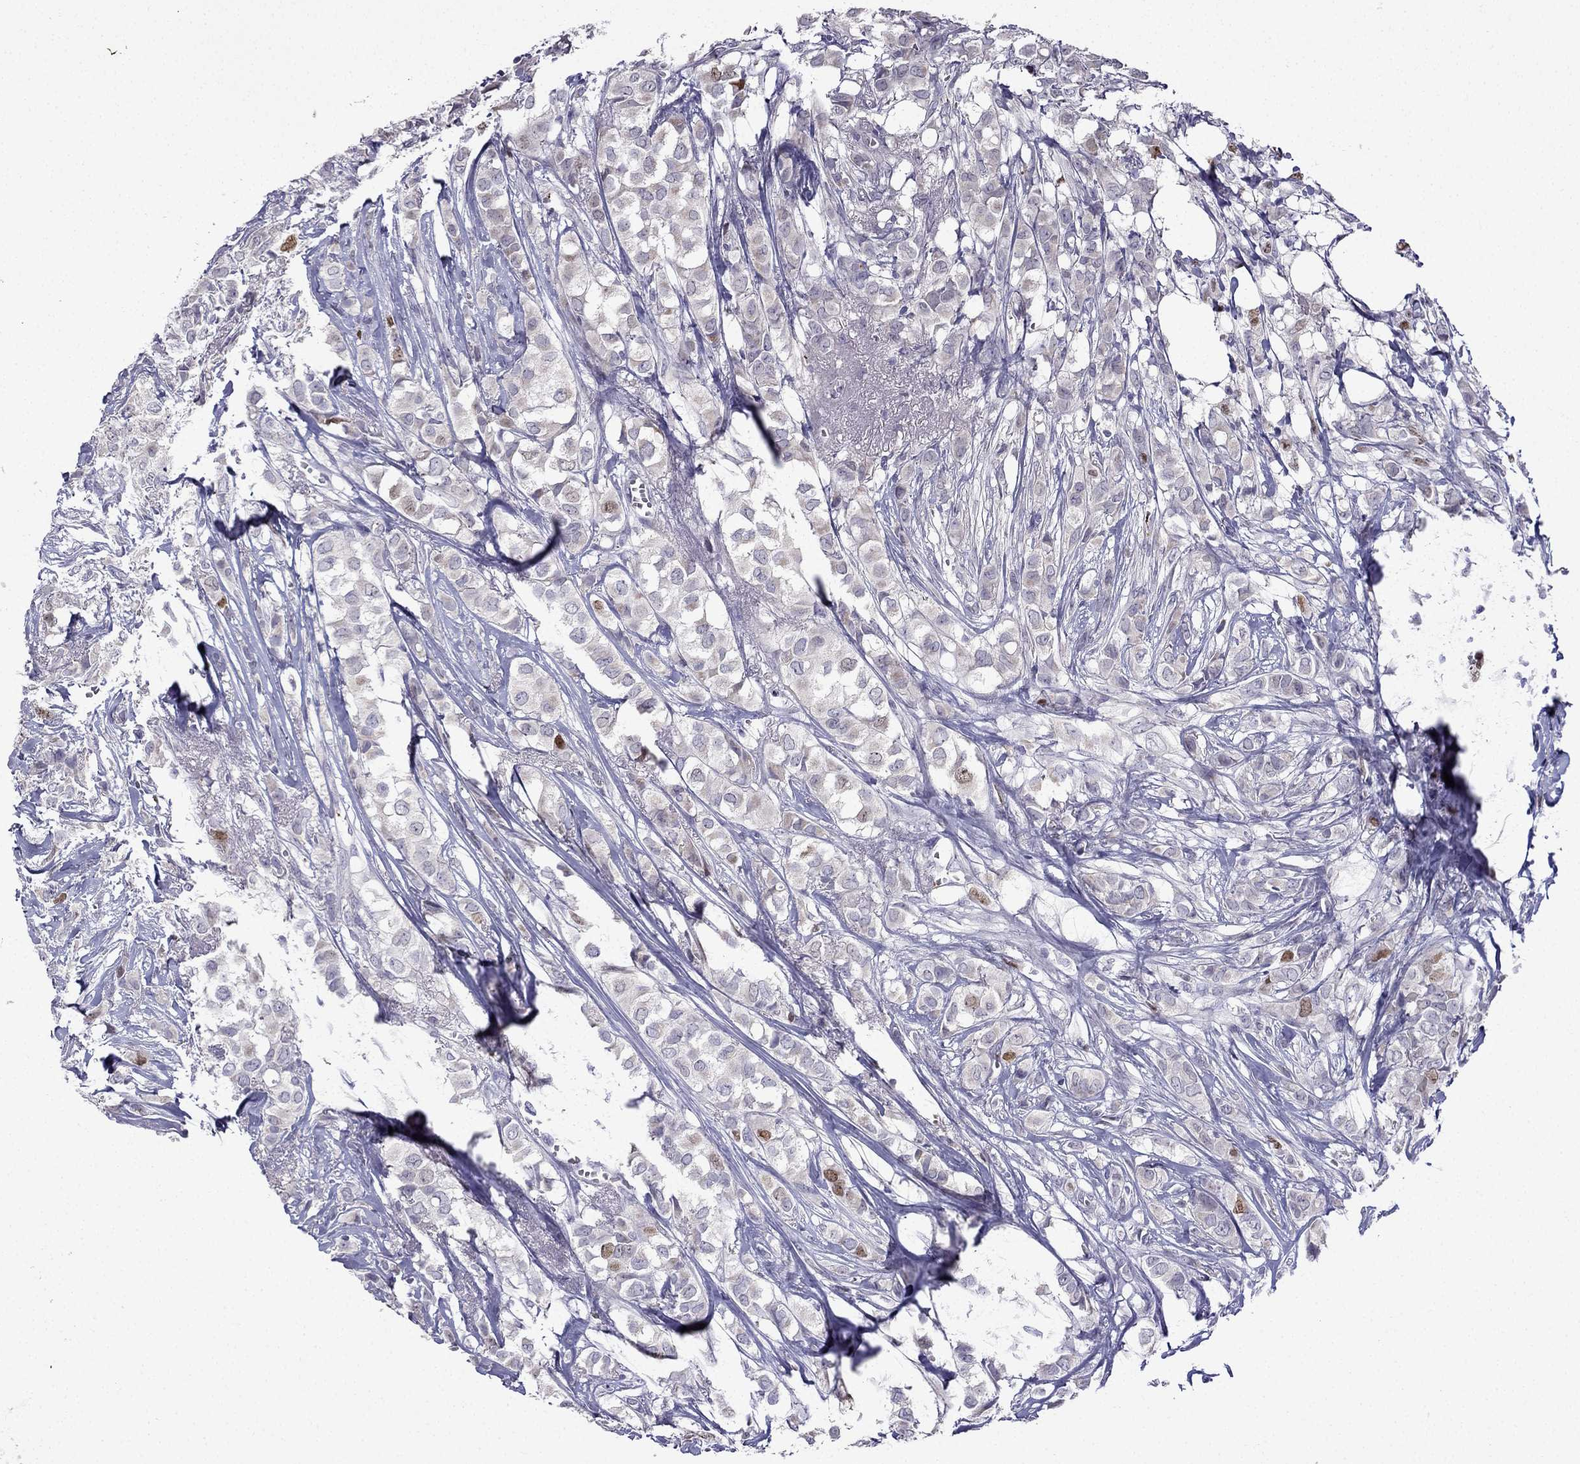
{"staining": {"intensity": "moderate", "quantity": "<25%", "location": "nuclear"}, "tissue": "breast cancer", "cell_type": "Tumor cells", "image_type": "cancer", "snomed": [{"axis": "morphology", "description": "Duct carcinoma"}, {"axis": "topography", "description": "Breast"}], "caption": "There is low levels of moderate nuclear positivity in tumor cells of breast invasive ductal carcinoma, as demonstrated by immunohistochemical staining (brown color).", "gene": "UHRF1", "patient": {"sex": "female", "age": 85}}